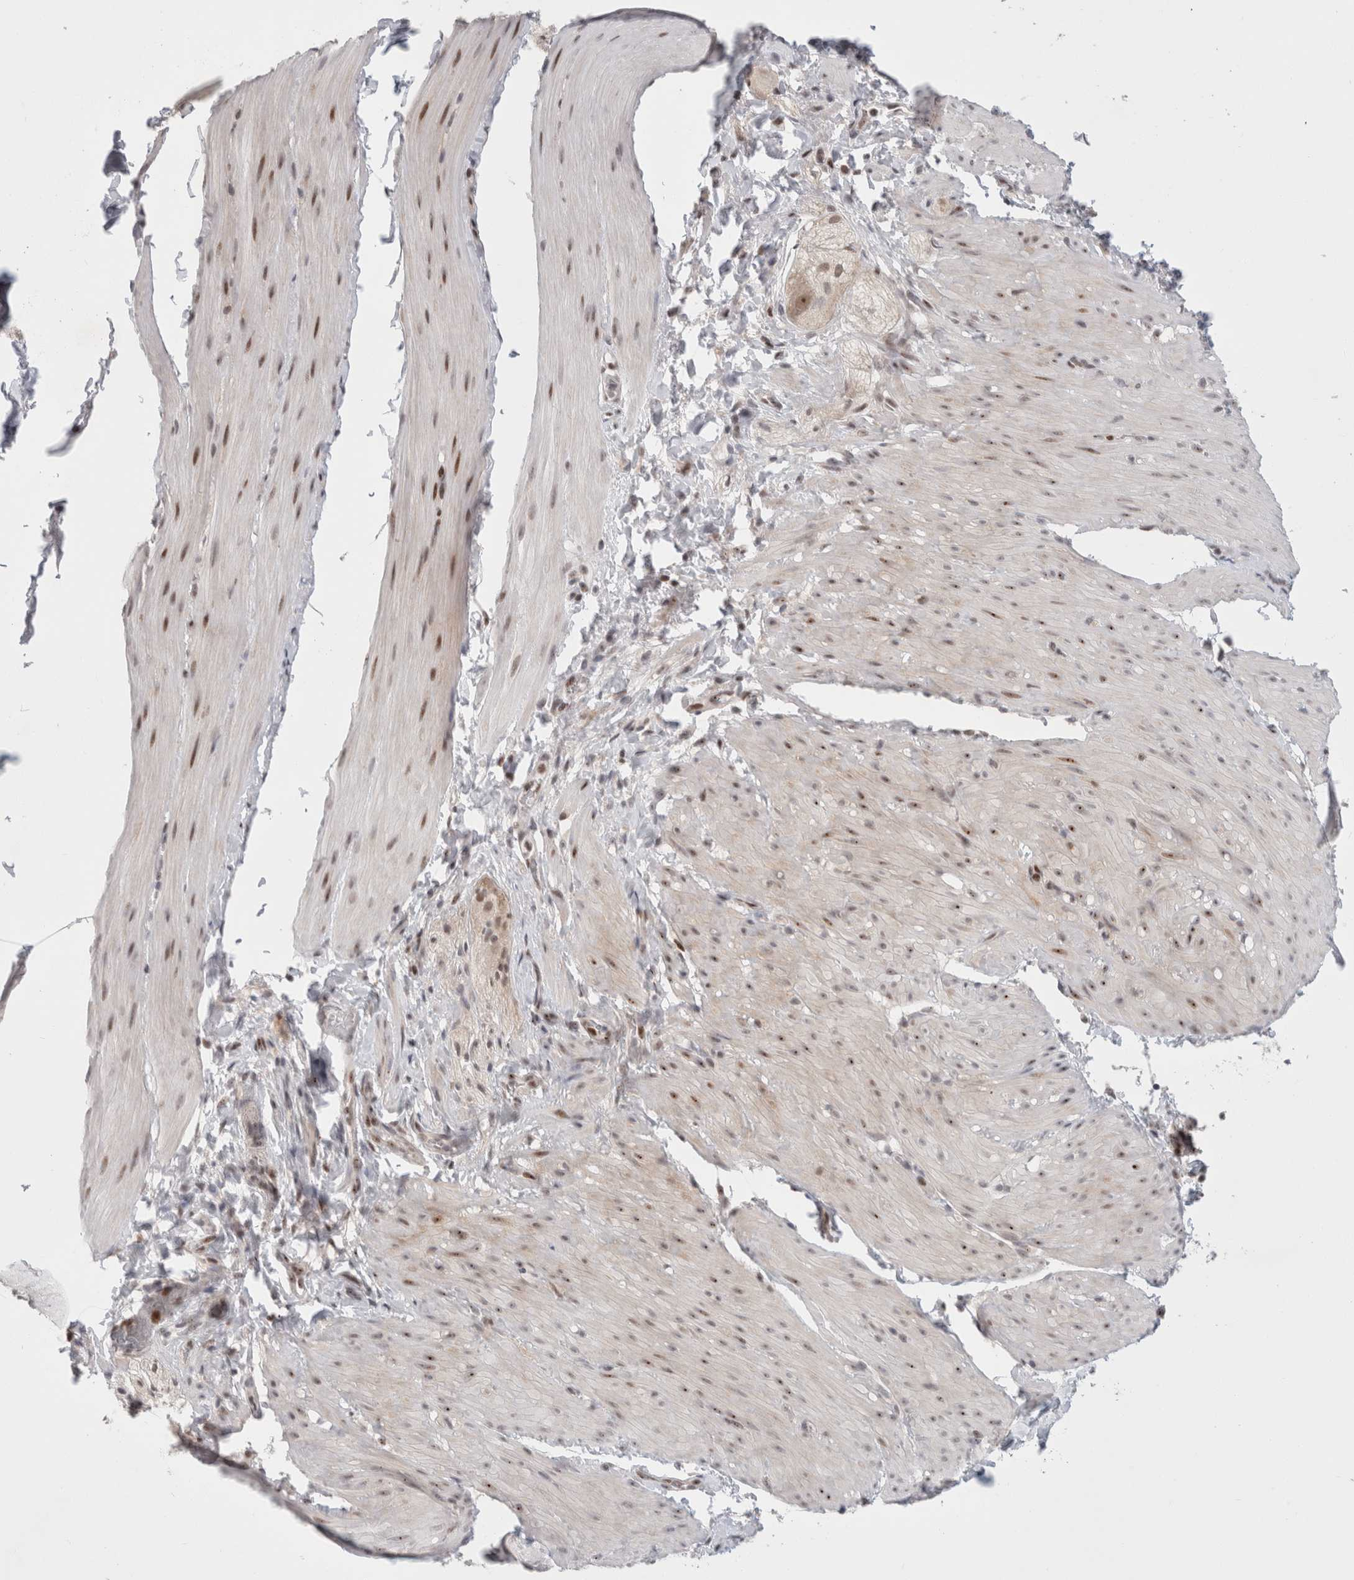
{"staining": {"intensity": "moderate", "quantity": "25%-75%", "location": "nuclear"}, "tissue": "smooth muscle", "cell_type": "Smooth muscle cells", "image_type": "normal", "snomed": [{"axis": "morphology", "description": "Normal tissue, NOS"}, {"axis": "topography", "description": "Smooth muscle"}, {"axis": "topography", "description": "Small intestine"}], "caption": "This histopathology image reveals IHC staining of normal smooth muscle, with medium moderate nuclear staining in about 25%-75% of smooth muscle cells.", "gene": "SENP6", "patient": {"sex": "female", "age": 84}}